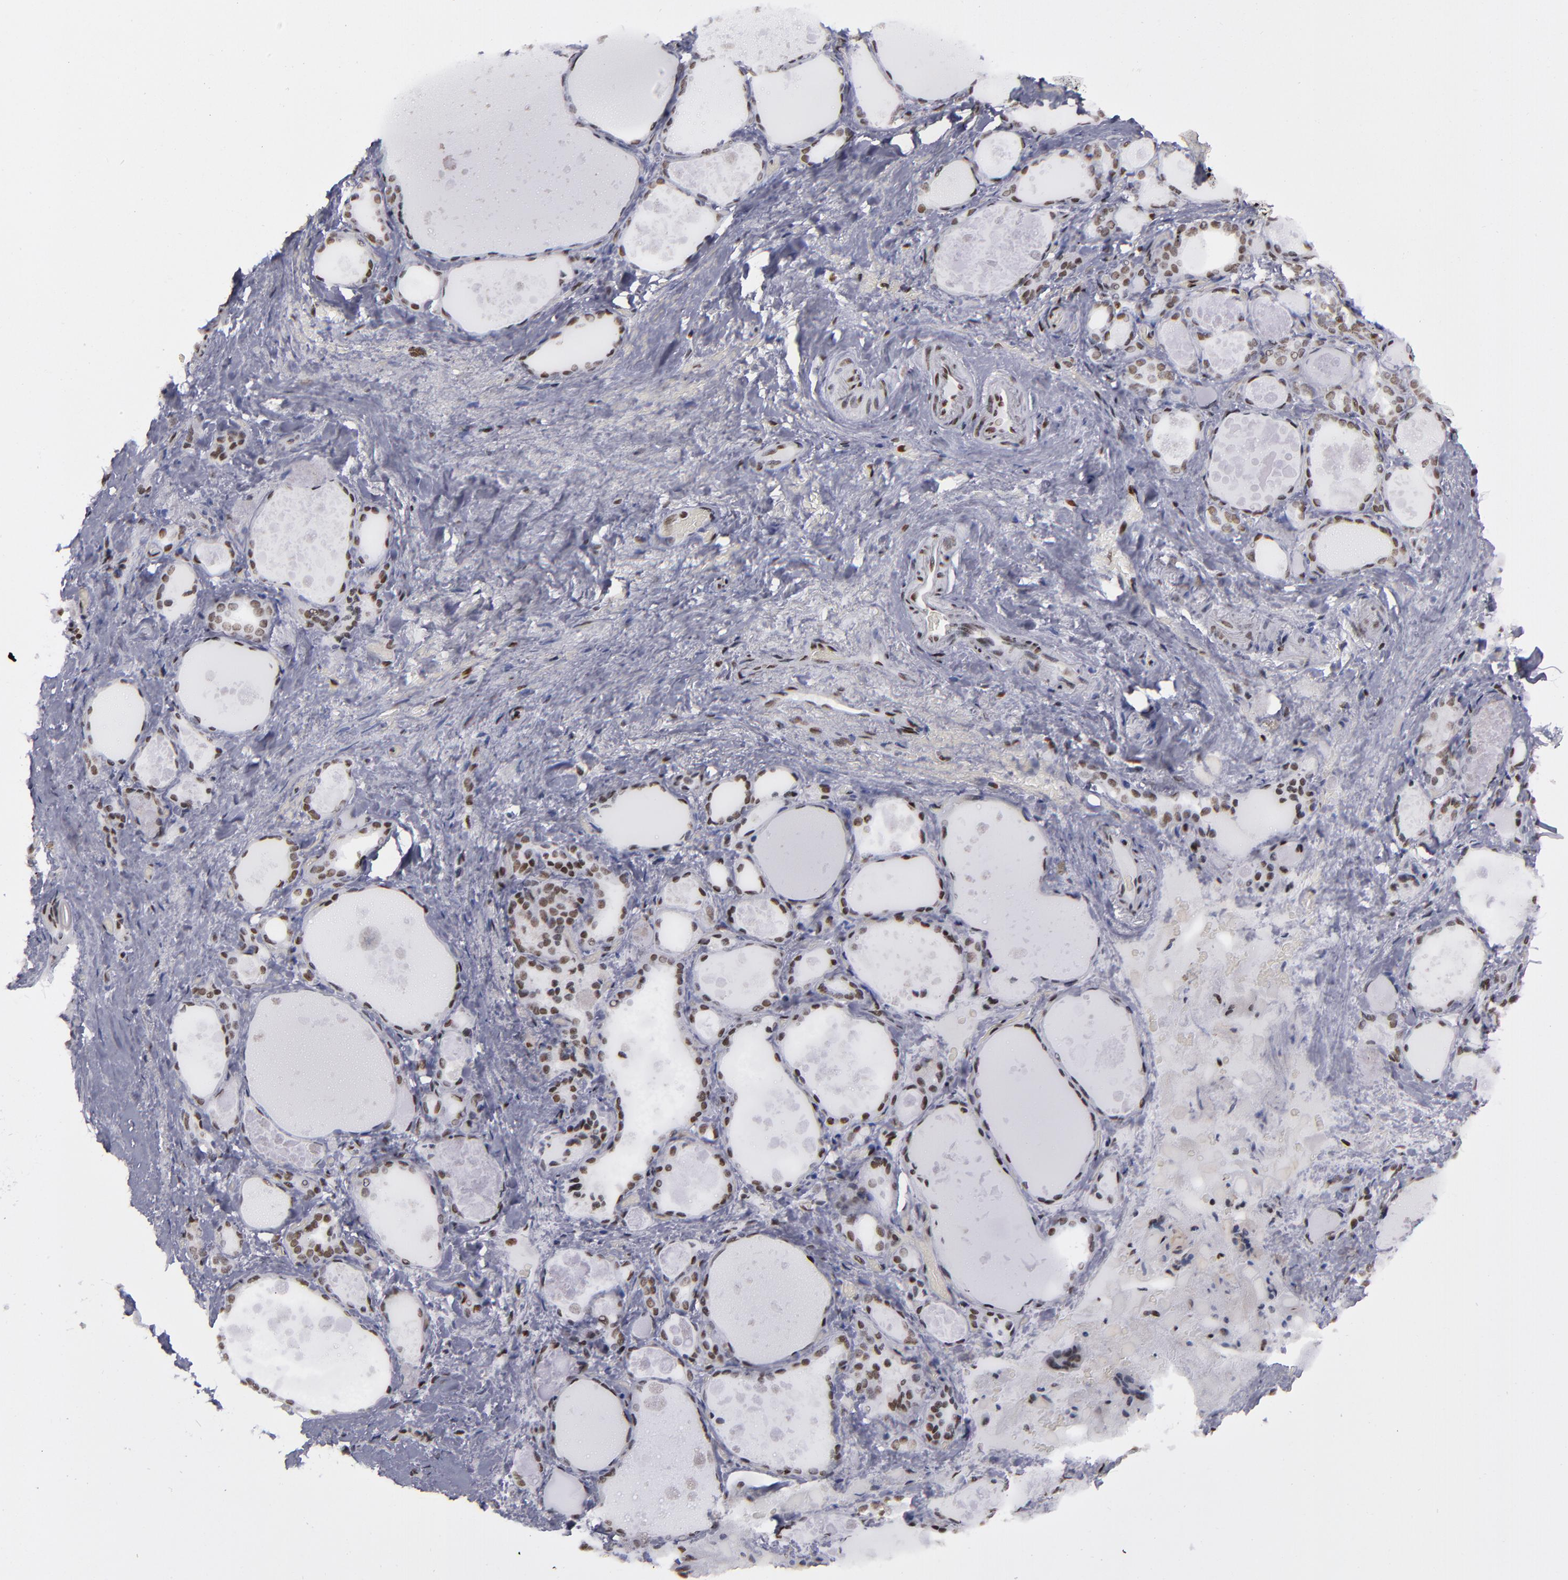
{"staining": {"intensity": "strong", "quantity": ">75%", "location": "nuclear"}, "tissue": "thyroid gland", "cell_type": "Glandular cells", "image_type": "normal", "snomed": [{"axis": "morphology", "description": "Normal tissue, NOS"}, {"axis": "topography", "description": "Thyroid gland"}], "caption": "Thyroid gland was stained to show a protein in brown. There is high levels of strong nuclear expression in about >75% of glandular cells. The staining is performed using DAB brown chromogen to label protein expression. The nuclei are counter-stained blue using hematoxylin.", "gene": "TERF2", "patient": {"sex": "female", "age": 75}}